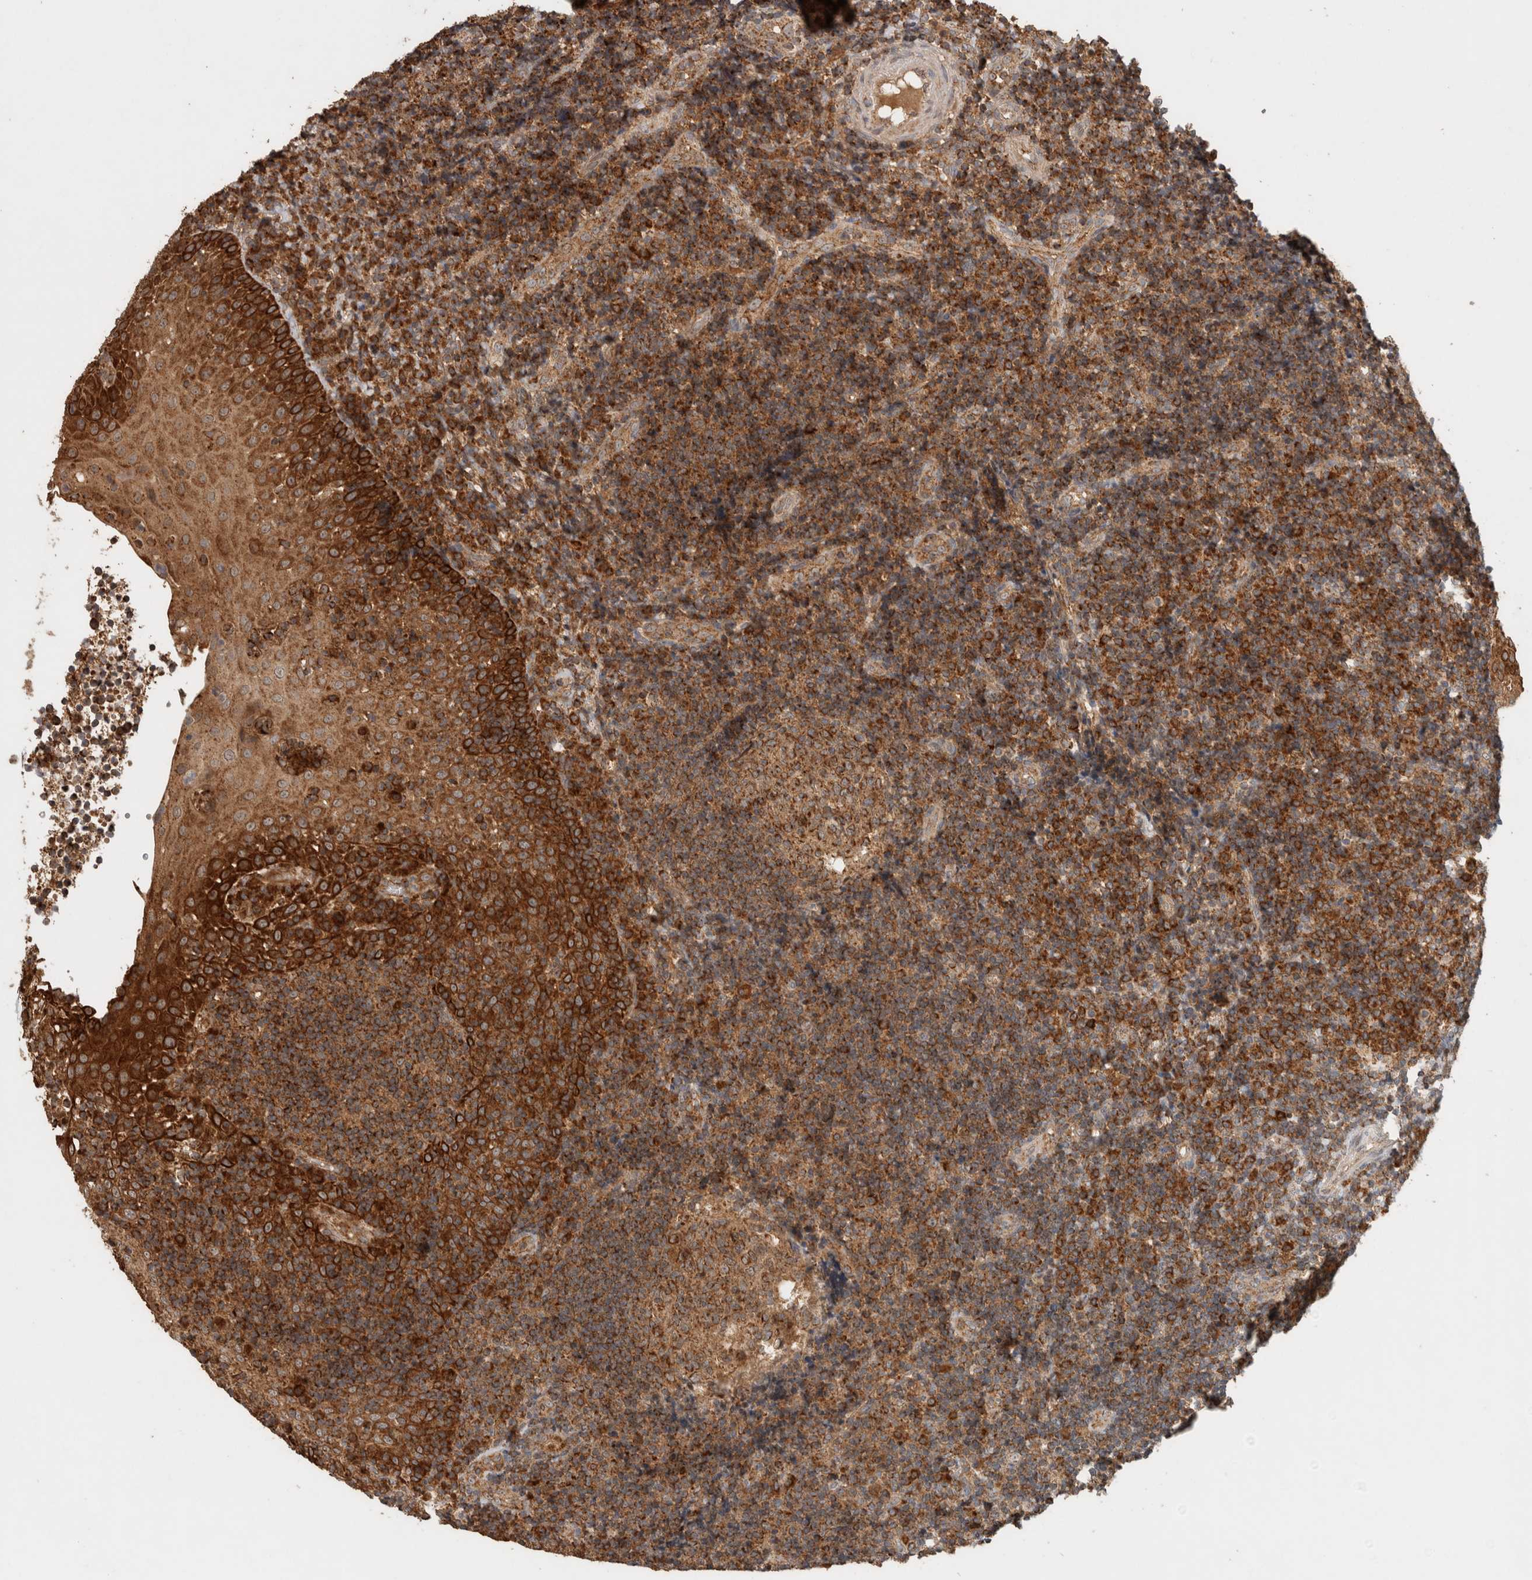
{"staining": {"intensity": "strong", "quantity": ">75%", "location": "cytoplasmic/membranous"}, "tissue": "tonsil", "cell_type": "Germinal center cells", "image_type": "normal", "snomed": [{"axis": "morphology", "description": "Normal tissue, NOS"}, {"axis": "topography", "description": "Tonsil"}], "caption": "This micrograph demonstrates normal tonsil stained with immunohistochemistry to label a protein in brown. The cytoplasmic/membranous of germinal center cells show strong positivity for the protein. Nuclei are counter-stained blue.", "gene": "EIF2B3", "patient": {"sex": "female", "age": 40}}